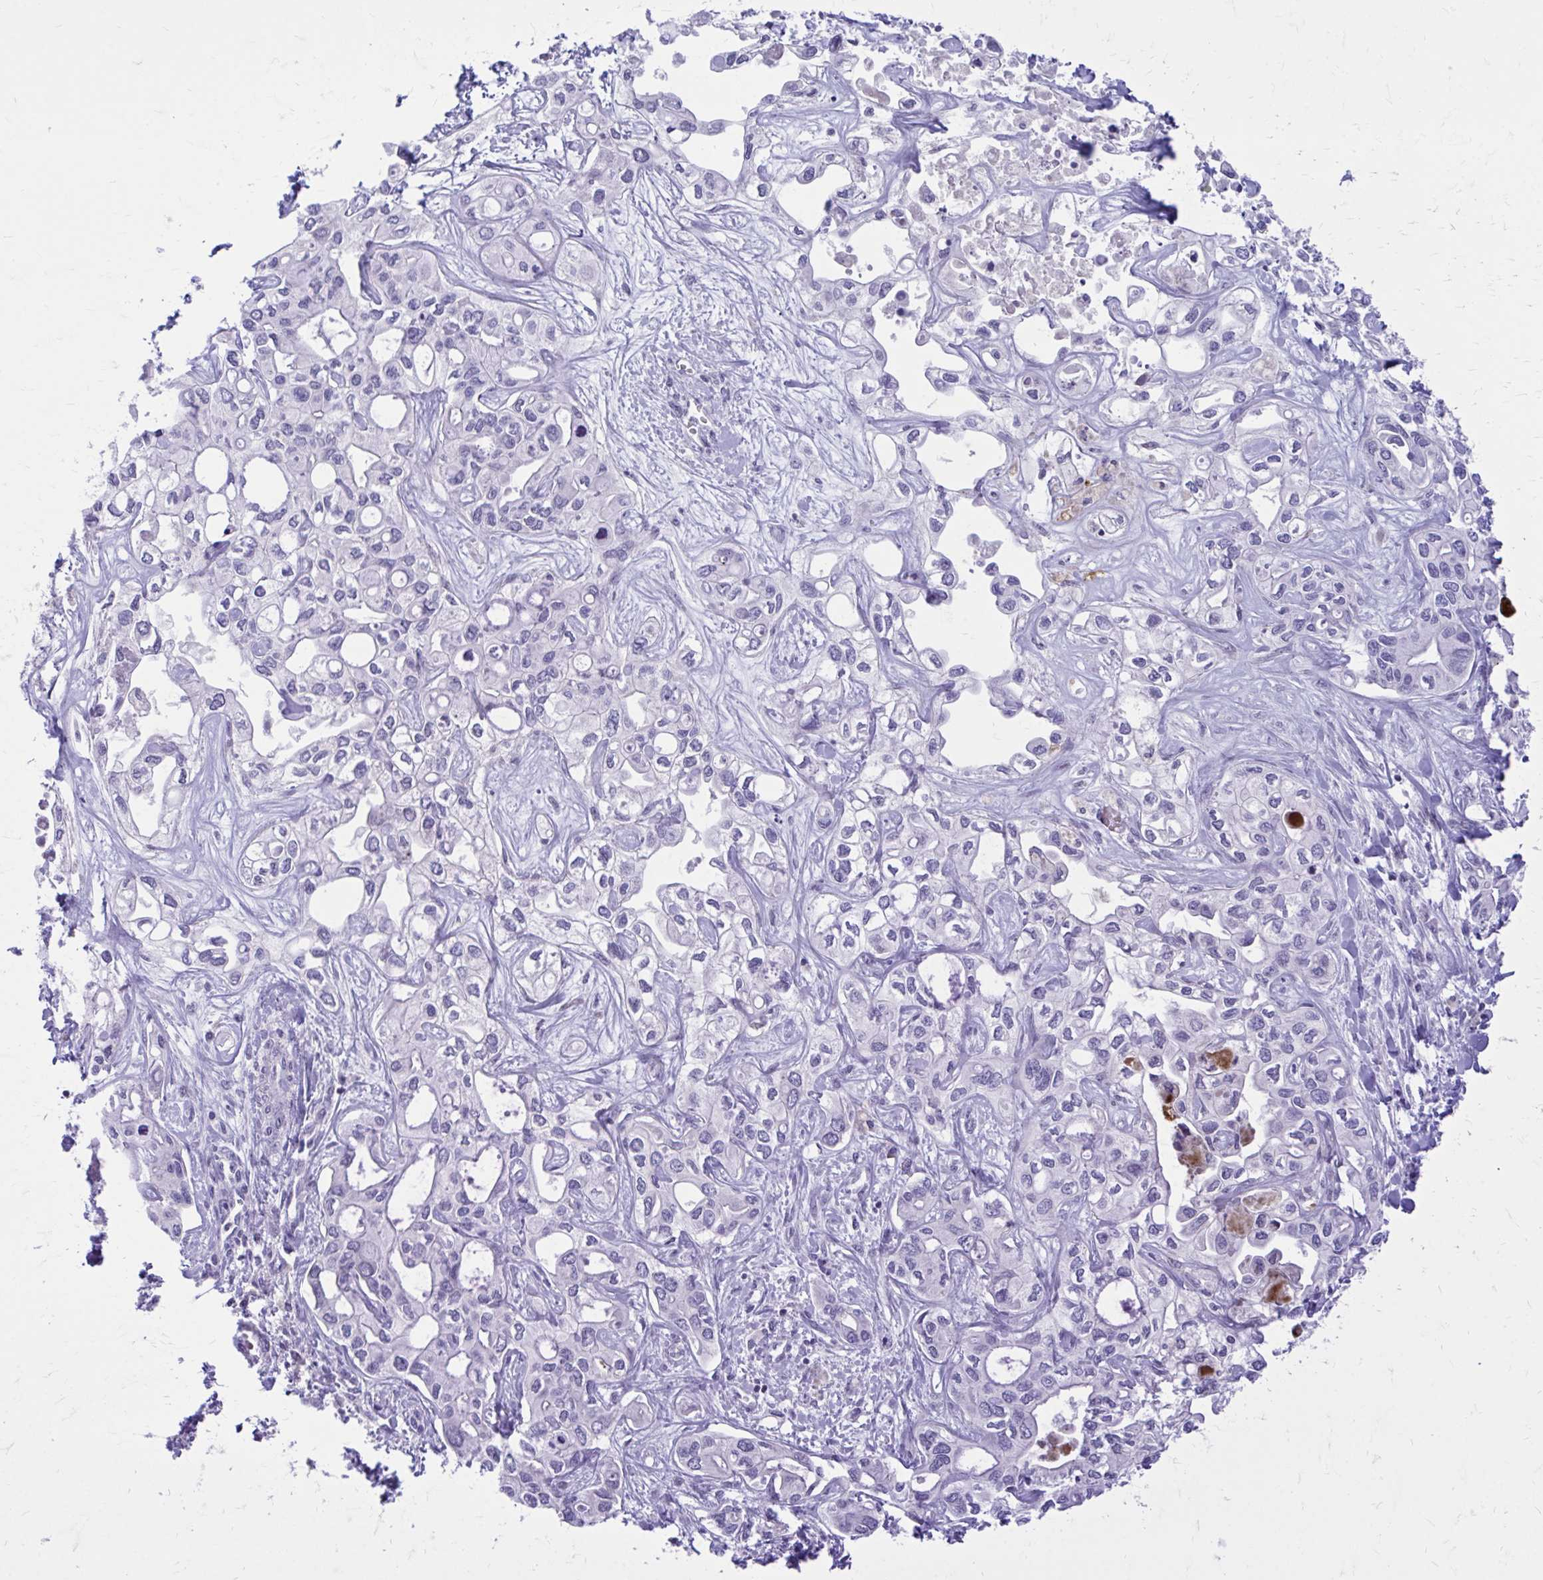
{"staining": {"intensity": "negative", "quantity": "none", "location": "none"}, "tissue": "liver cancer", "cell_type": "Tumor cells", "image_type": "cancer", "snomed": [{"axis": "morphology", "description": "Cholangiocarcinoma"}, {"axis": "topography", "description": "Liver"}], "caption": "This is a image of IHC staining of liver cholangiocarcinoma, which shows no expression in tumor cells.", "gene": "ZBTB25", "patient": {"sex": "female", "age": 64}}